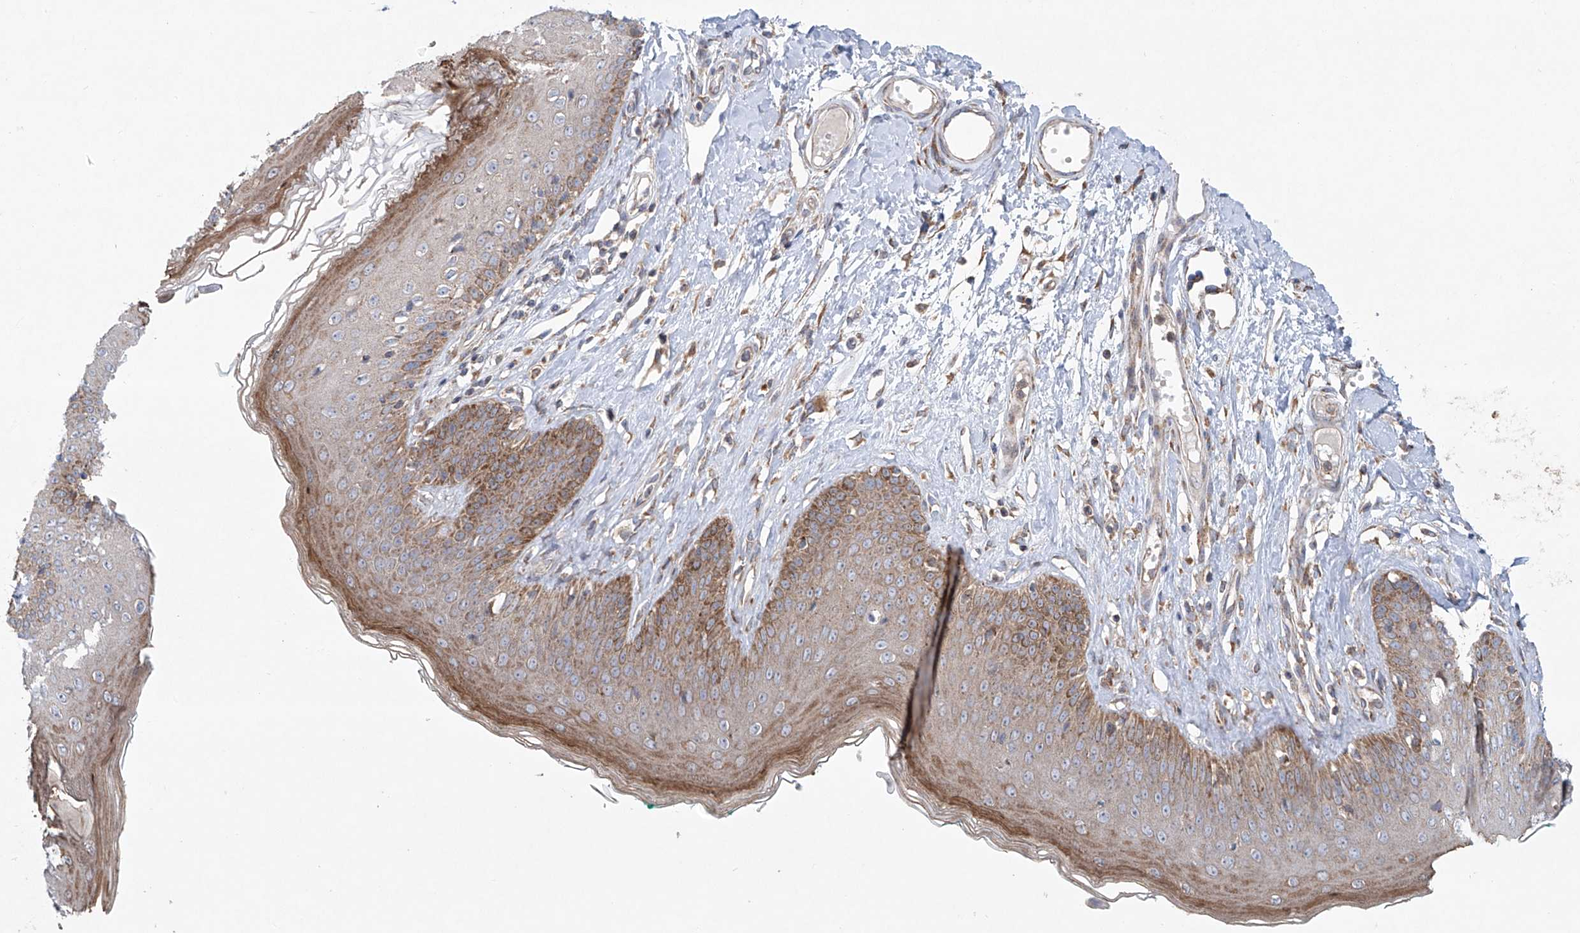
{"staining": {"intensity": "moderate", "quantity": "25%-75%", "location": "cytoplasmic/membranous"}, "tissue": "skin", "cell_type": "Epidermal cells", "image_type": "normal", "snomed": [{"axis": "morphology", "description": "Normal tissue, NOS"}, {"axis": "morphology", "description": "Squamous cell carcinoma, NOS"}, {"axis": "topography", "description": "Vulva"}], "caption": "This image displays immunohistochemistry staining of normal human skin, with medium moderate cytoplasmic/membranous staining in about 25%-75% of epidermal cells.", "gene": "KLC4", "patient": {"sex": "female", "age": 85}}